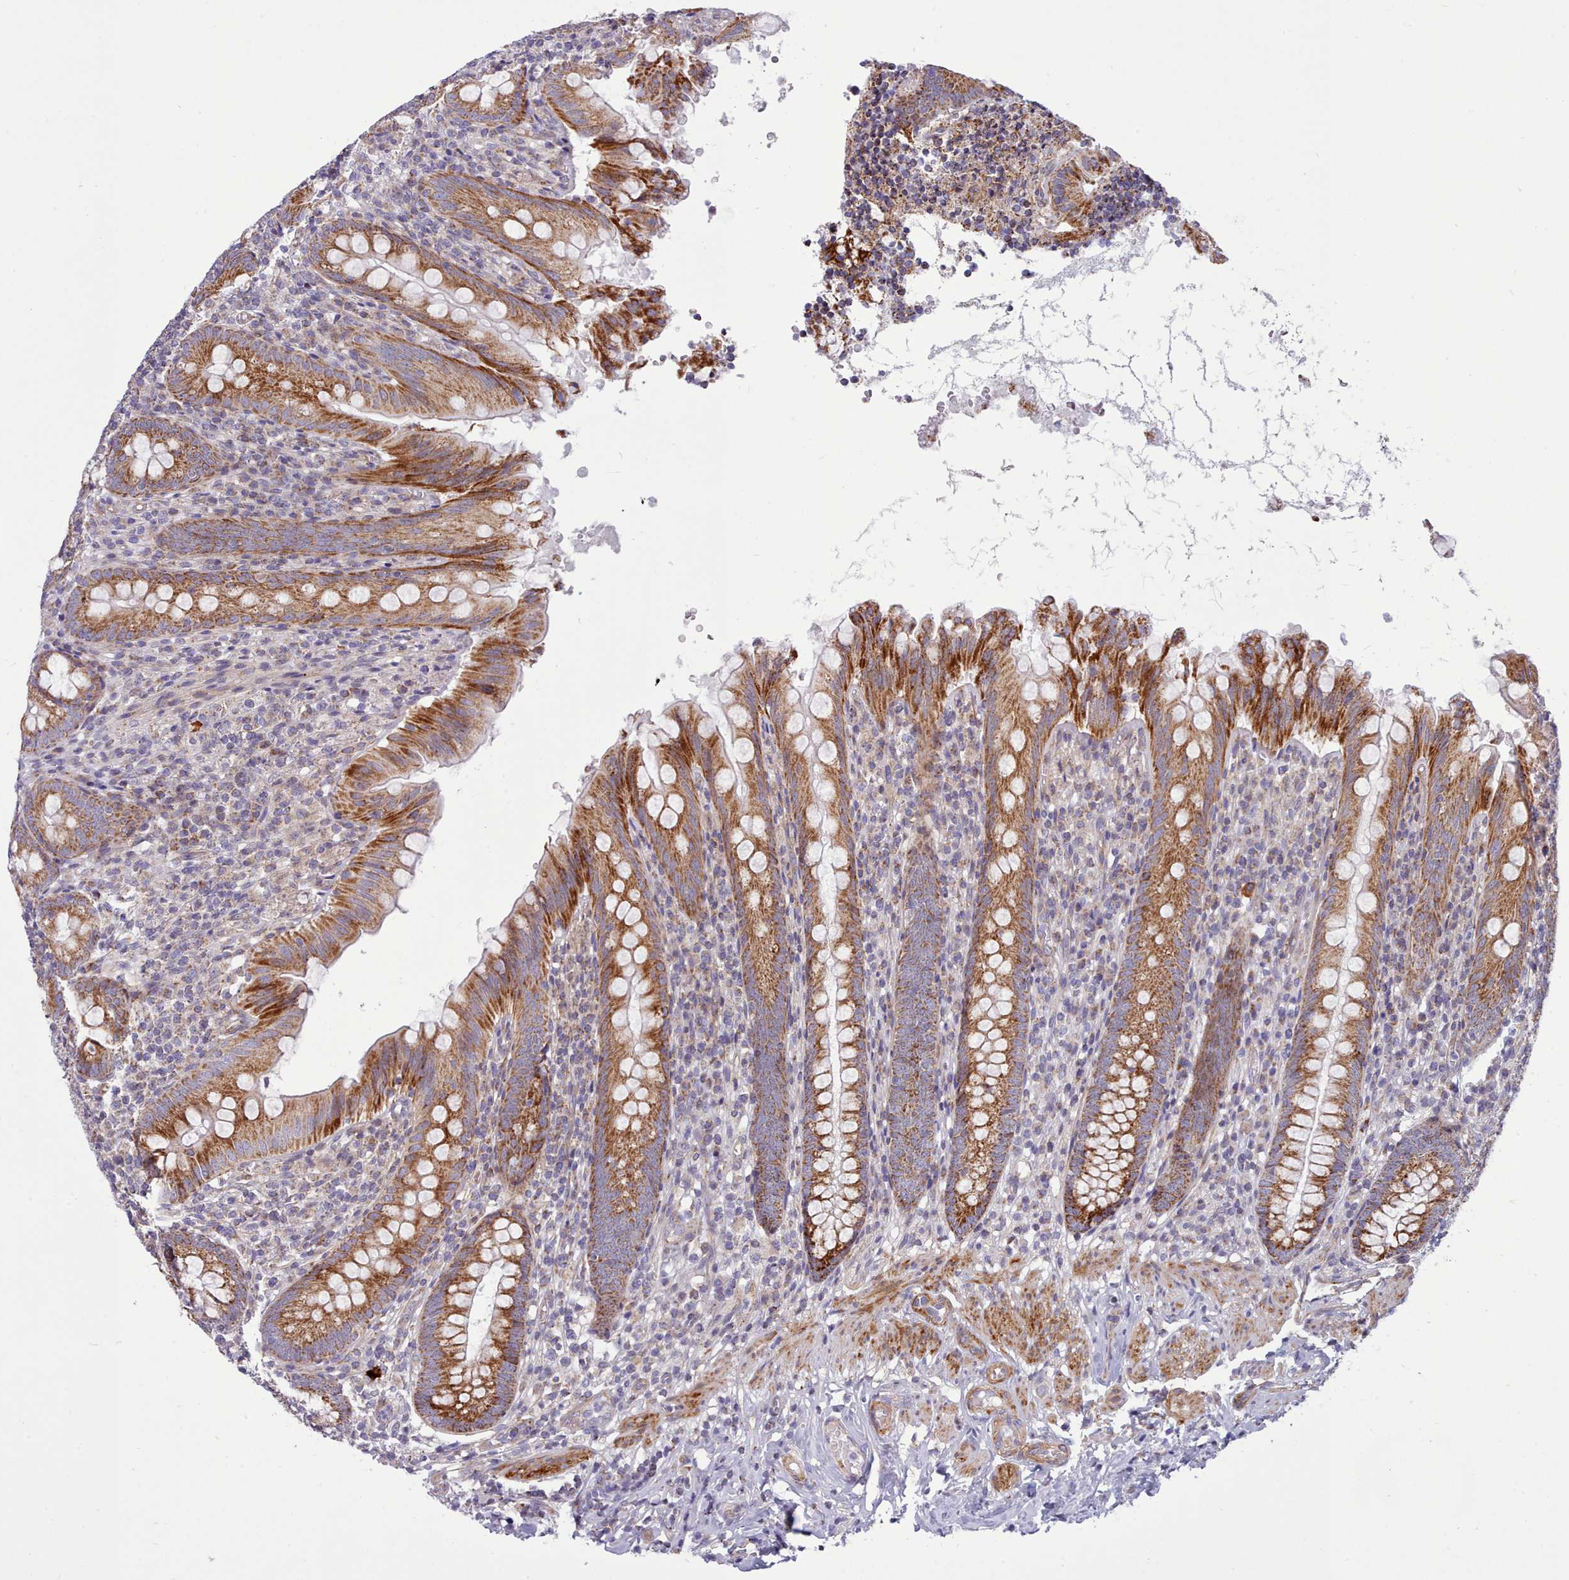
{"staining": {"intensity": "strong", "quantity": ">75%", "location": "cytoplasmic/membranous"}, "tissue": "appendix", "cell_type": "Glandular cells", "image_type": "normal", "snomed": [{"axis": "morphology", "description": "Normal tissue, NOS"}, {"axis": "topography", "description": "Appendix"}], "caption": "This micrograph demonstrates immunohistochemistry (IHC) staining of normal human appendix, with high strong cytoplasmic/membranous expression in about >75% of glandular cells.", "gene": "MRPL21", "patient": {"sex": "male", "age": 55}}